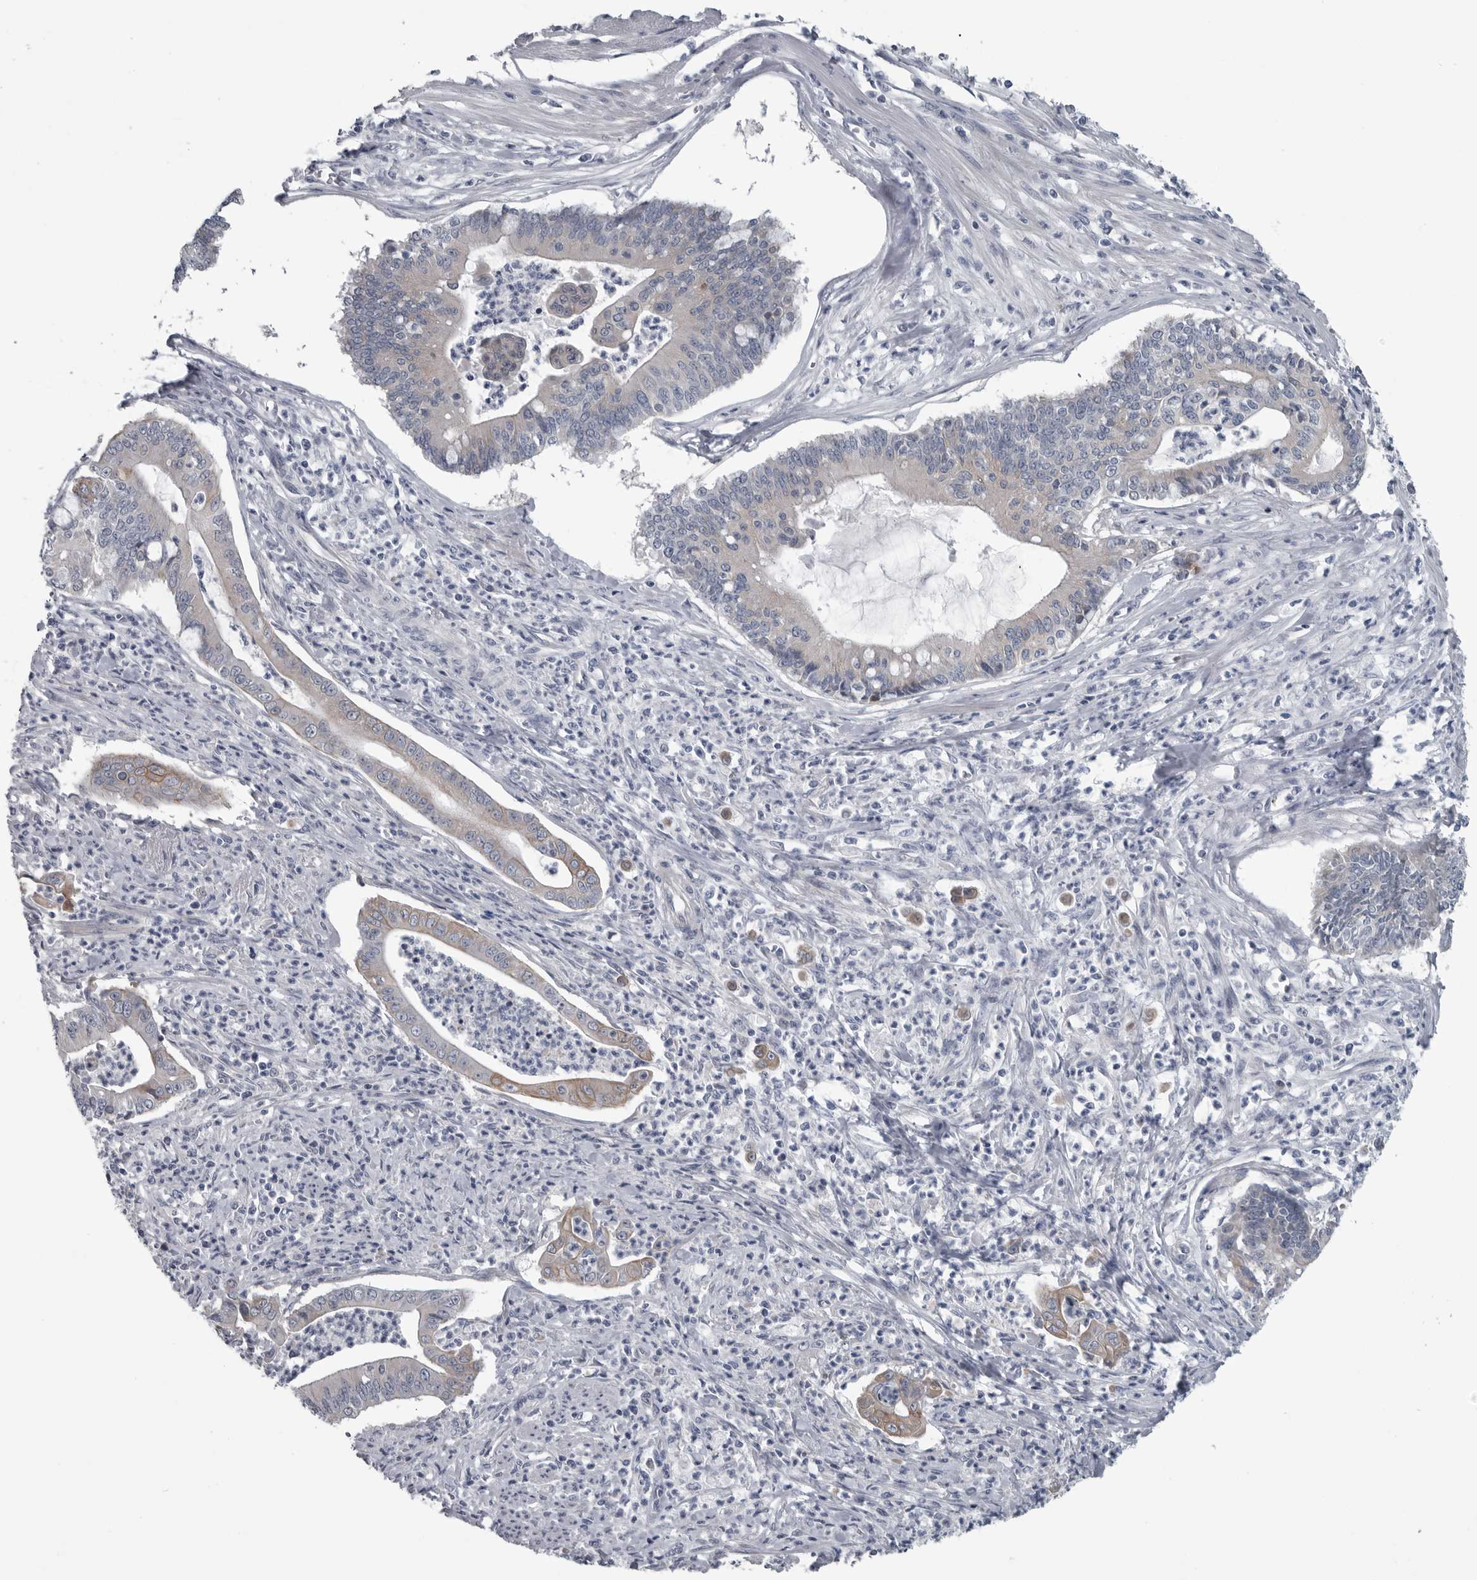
{"staining": {"intensity": "weak", "quantity": "<25%", "location": "cytoplasmic/membranous"}, "tissue": "pancreatic cancer", "cell_type": "Tumor cells", "image_type": "cancer", "snomed": [{"axis": "morphology", "description": "Adenocarcinoma, NOS"}, {"axis": "topography", "description": "Pancreas"}], "caption": "Tumor cells show no significant protein staining in pancreatic cancer (adenocarcinoma).", "gene": "MYOC", "patient": {"sex": "male", "age": 69}}